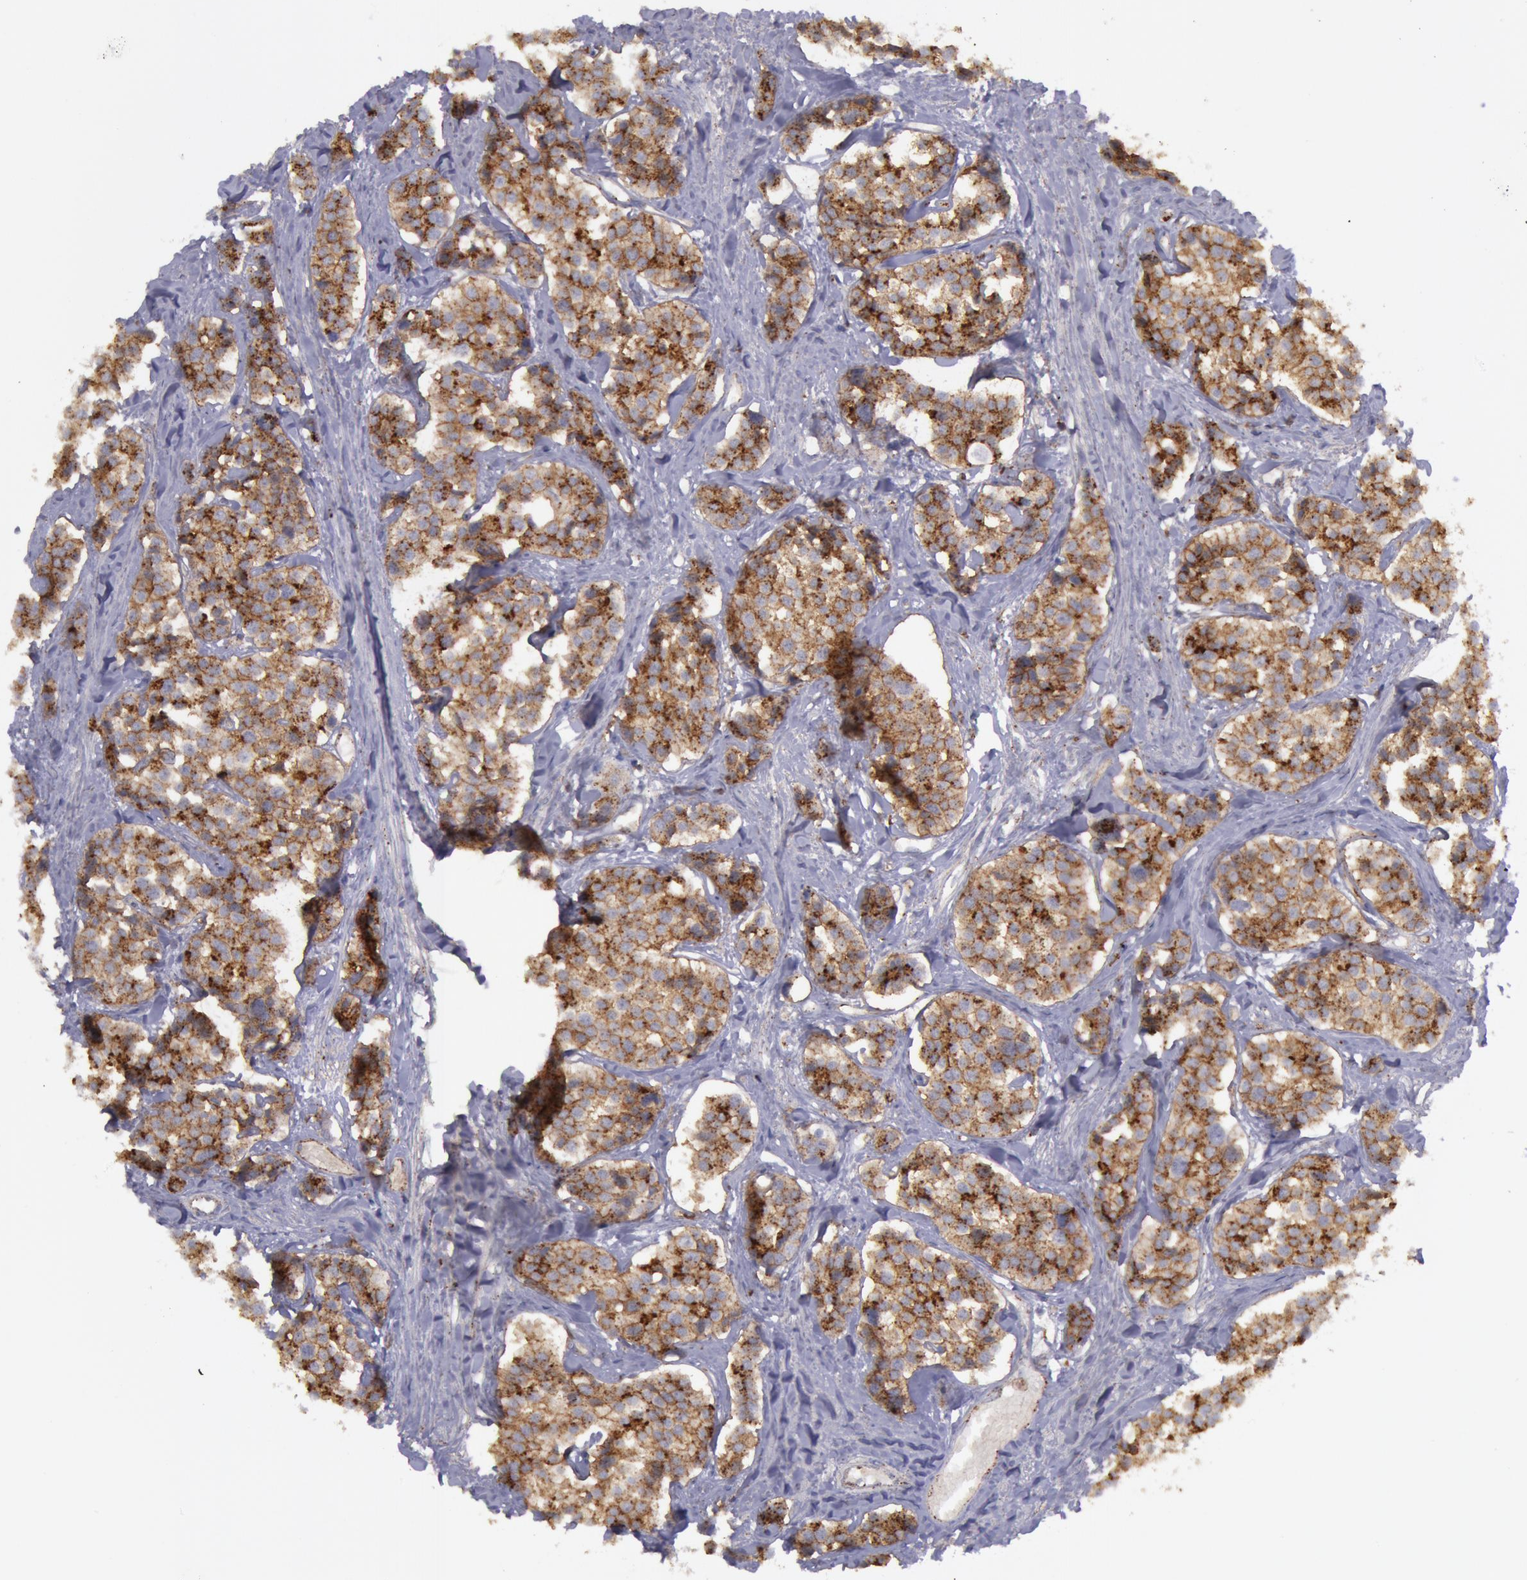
{"staining": {"intensity": "strong", "quantity": ">75%", "location": "cytoplasmic/membranous"}, "tissue": "carcinoid", "cell_type": "Tumor cells", "image_type": "cancer", "snomed": [{"axis": "morphology", "description": "Carcinoid, malignant, NOS"}, {"axis": "topography", "description": "Small intestine"}], "caption": "IHC photomicrograph of malignant carcinoid stained for a protein (brown), which shows high levels of strong cytoplasmic/membranous positivity in about >75% of tumor cells.", "gene": "FLOT2", "patient": {"sex": "male", "age": 60}}